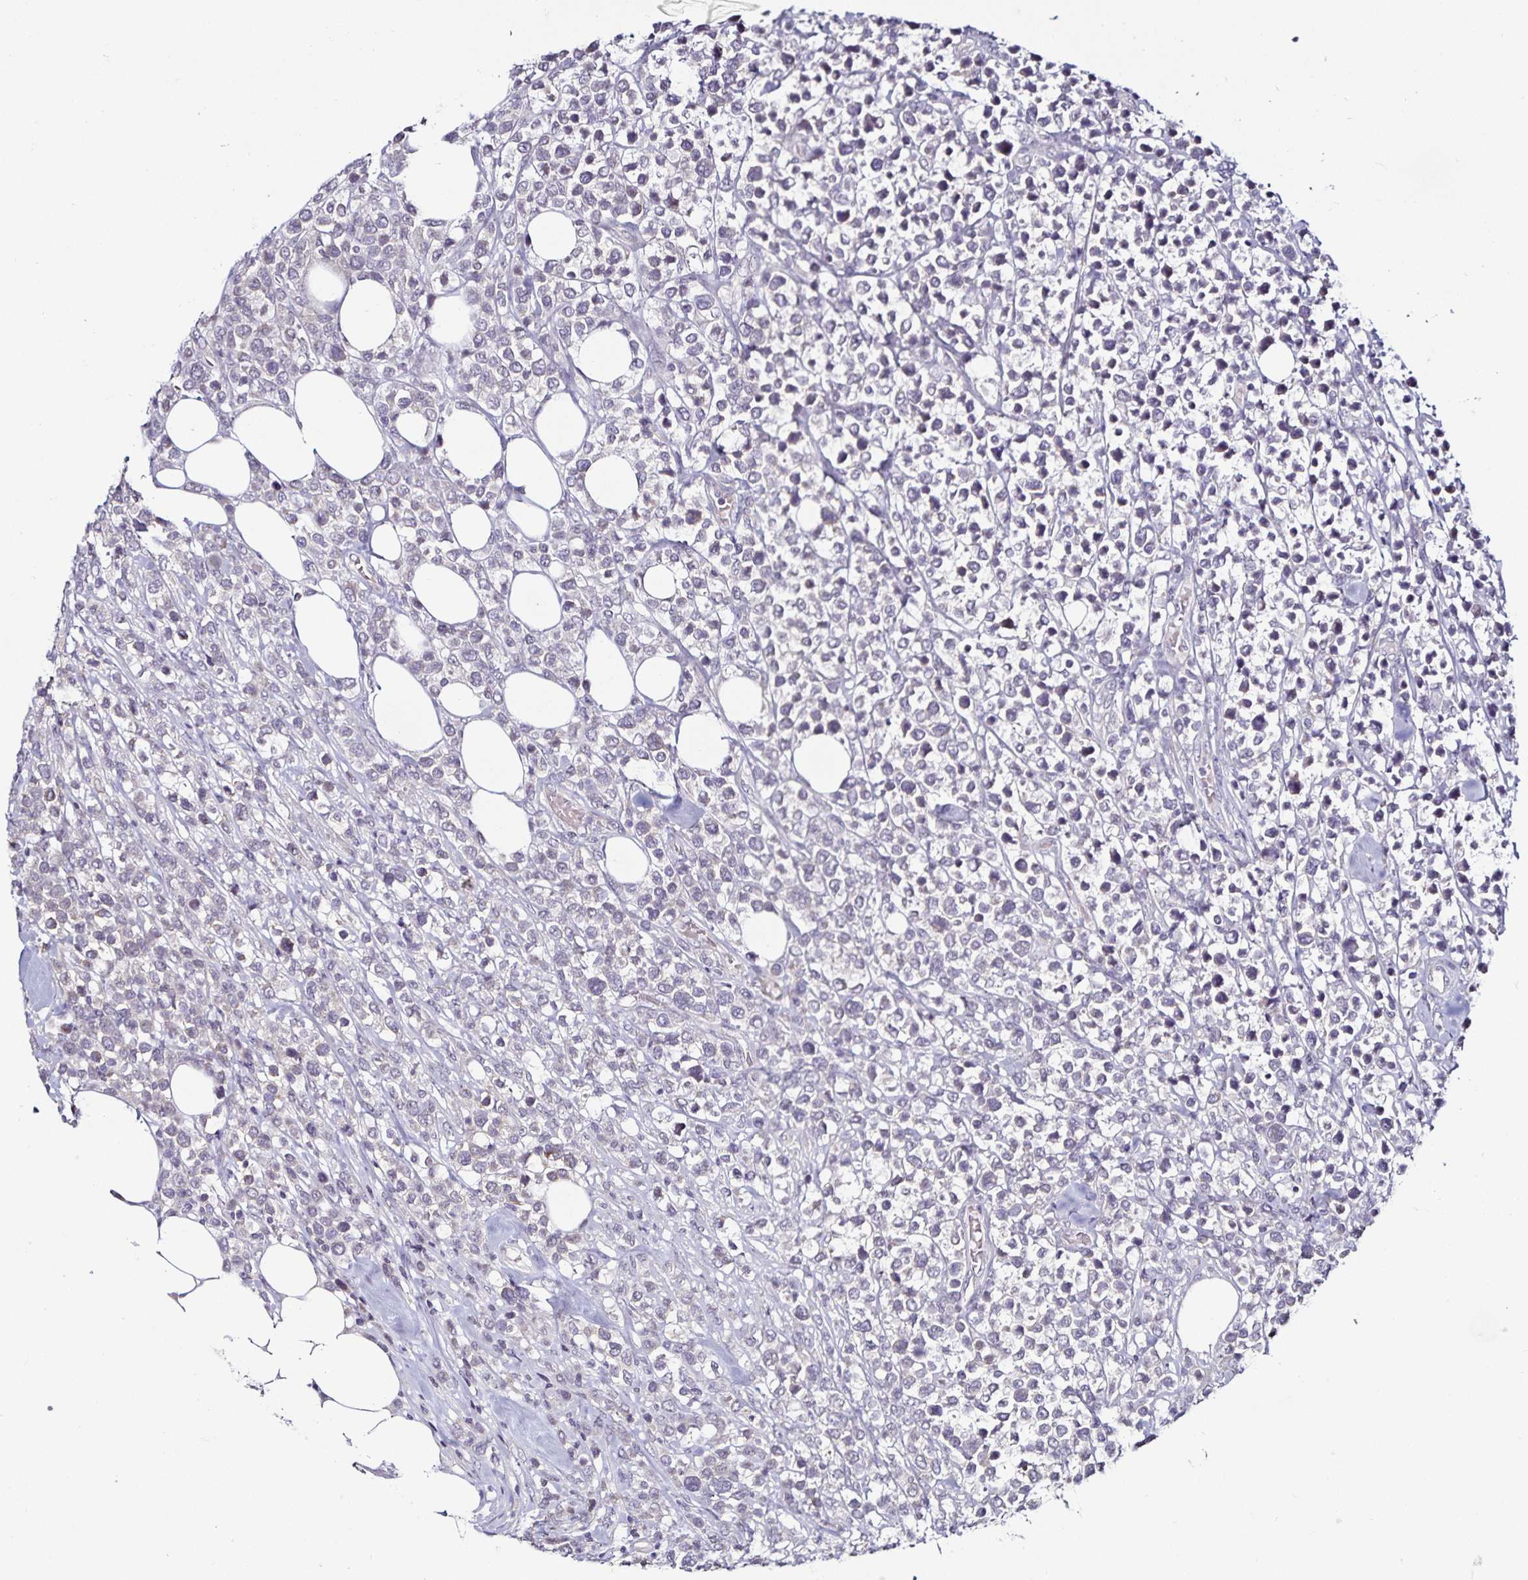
{"staining": {"intensity": "negative", "quantity": "none", "location": "none"}, "tissue": "lymphoma", "cell_type": "Tumor cells", "image_type": "cancer", "snomed": [{"axis": "morphology", "description": "Malignant lymphoma, non-Hodgkin's type, High grade"}, {"axis": "topography", "description": "Soft tissue"}], "caption": "Tumor cells show no significant protein positivity in lymphoma.", "gene": "ACSL5", "patient": {"sex": "female", "age": 56}}